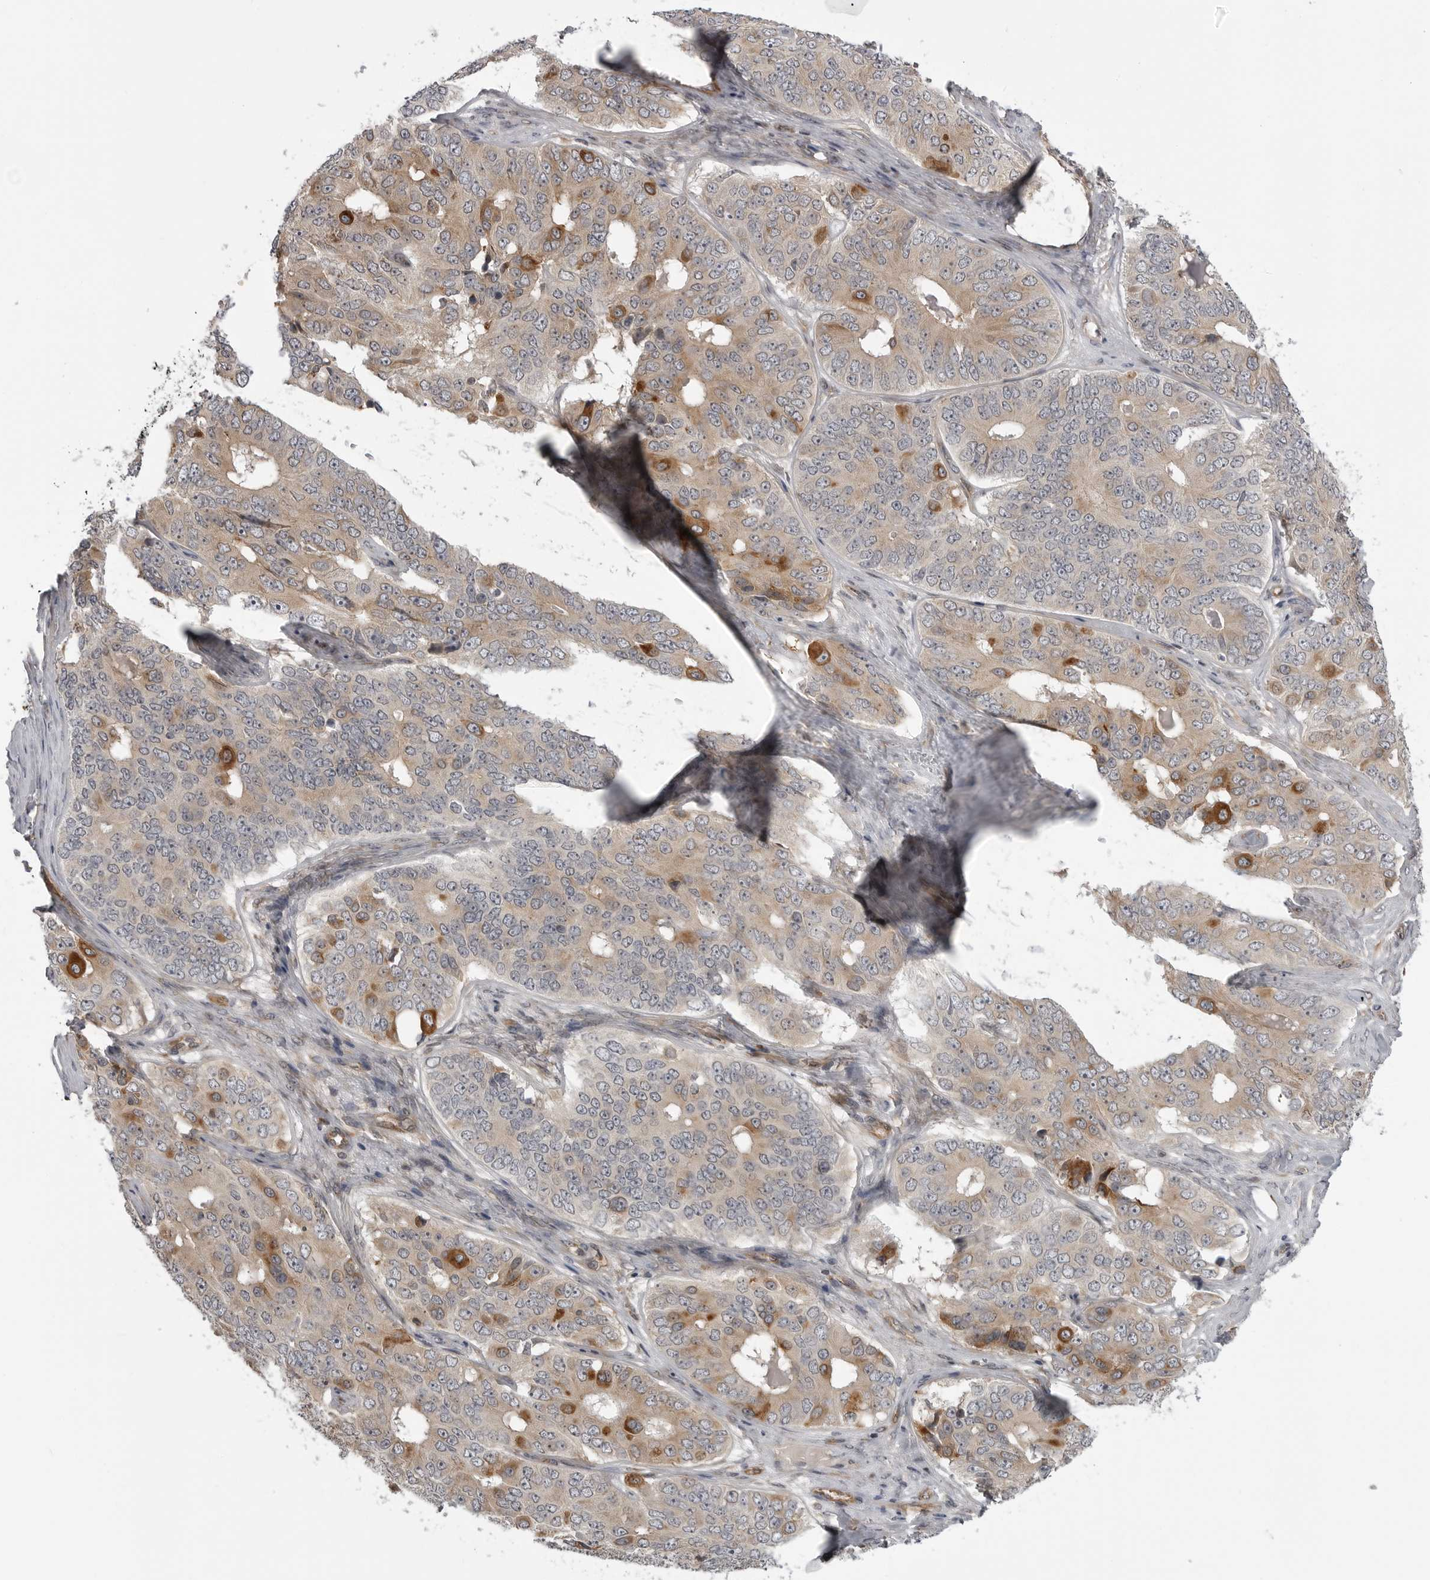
{"staining": {"intensity": "moderate", "quantity": "<25%", "location": "cytoplasmic/membranous"}, "tissue": "ovarian cancer", "cell_type": "Tumor cells", "image_type": "cancer", "snomed": [{"axis": "morphology", "description": "Carcinoma, endometroid"}, {"axis": "topography", "description": "Ovary"}], "caption": "The micrograph exhibits a brown stain indicating the presence of a protein in the cytoplasmic/membranous of tumor cells in endometroid carcinoma (ovarian). The protein of interest is stained brown, and the nuclei are stained in blue (DAB IHC with brightfield microscopy, high magnification).", "gene": "LRRC45", "patient": {"sex": "female", "age": 51}}